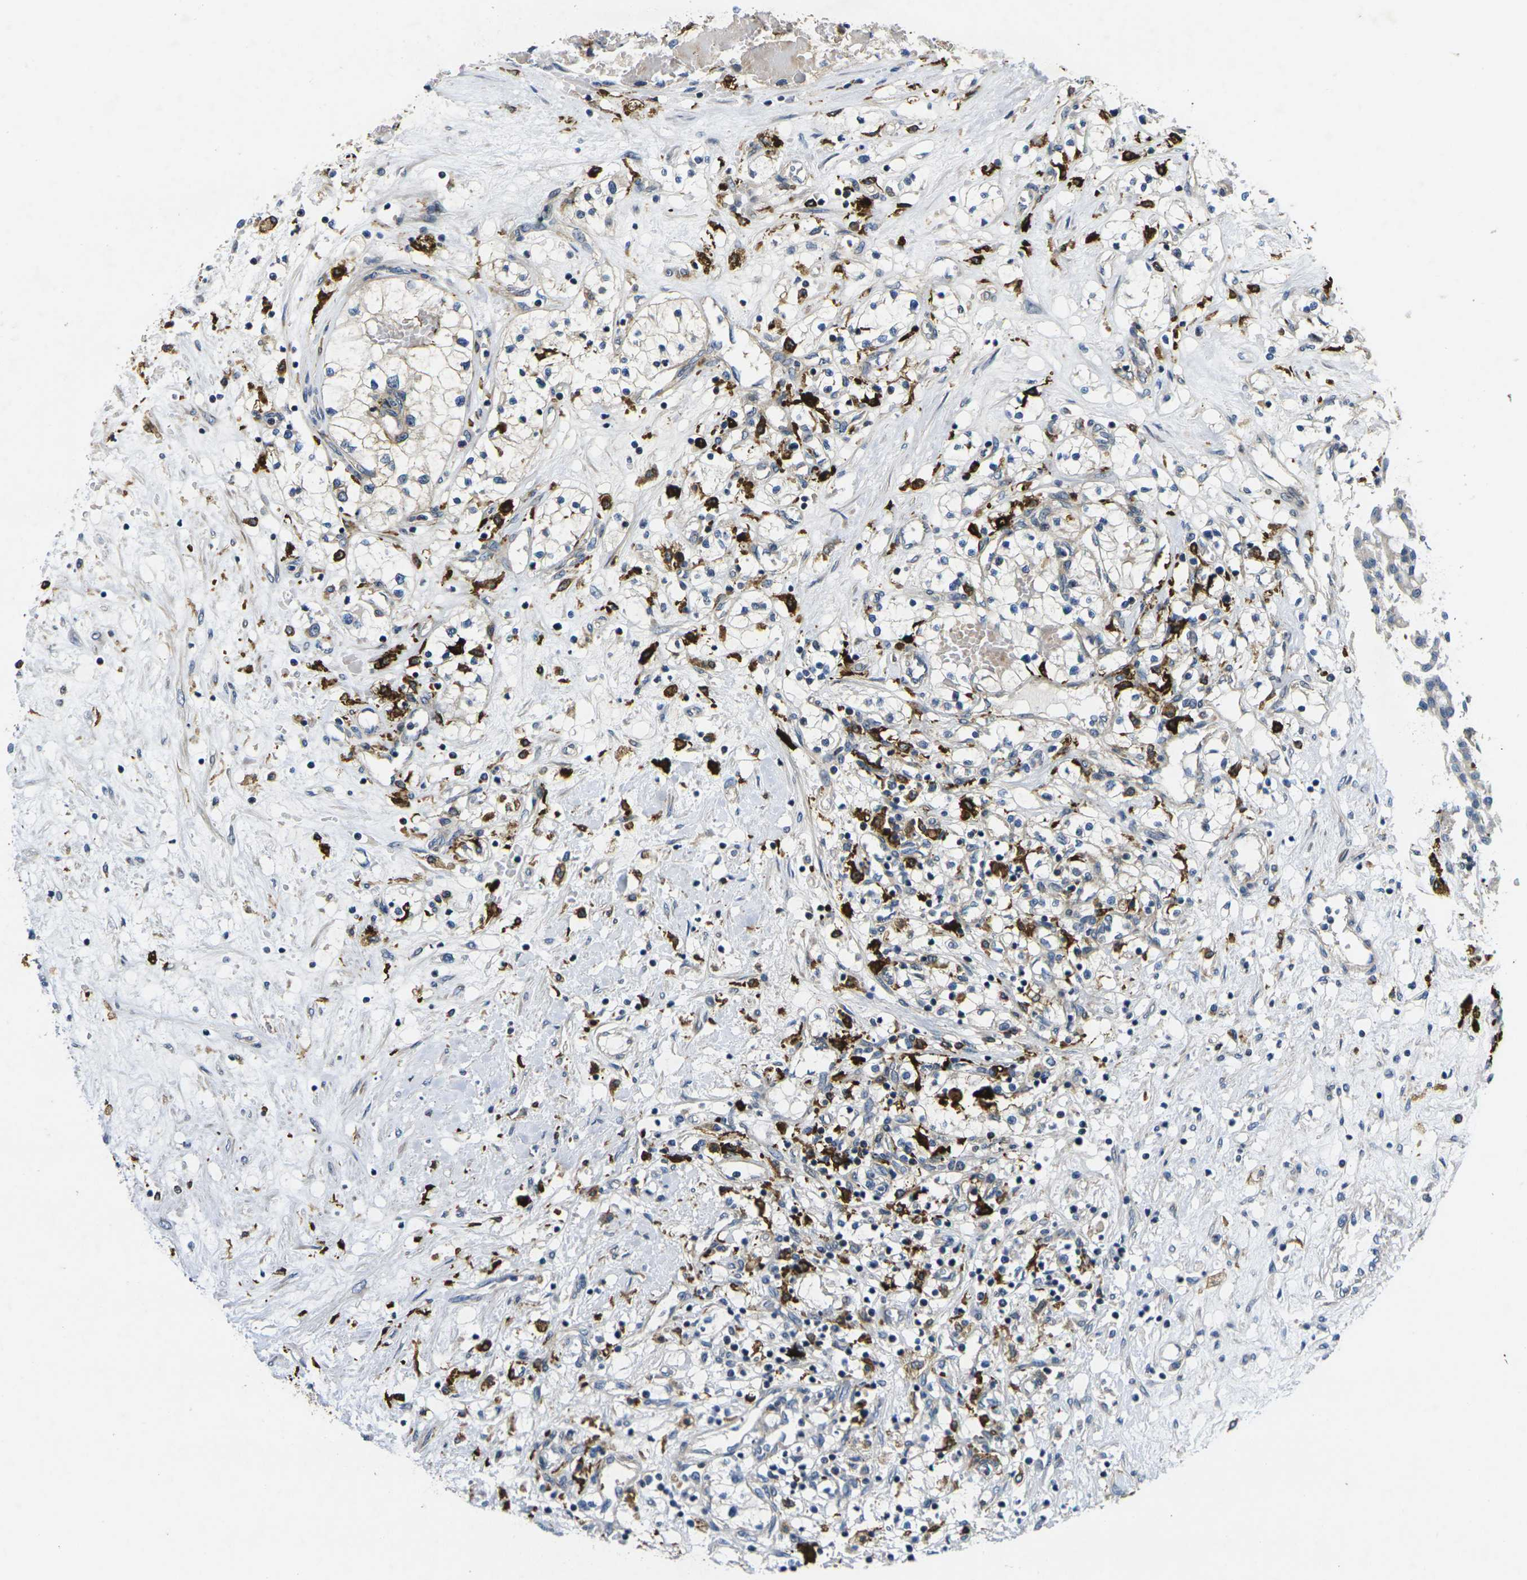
{"staining": {"intensity": "weak", "quantity": "<25%", "location": "cytoplasmic/membranous"}, "tissue": "renal cancer", "cell_type": "Tumor cells", "image_type": "cancer", "snomed": [{"axis": "morphology", "description": "Adenocarcinoma, NOS"}, {"axis": "topography", "description": "Kidney"}], "caption": "Adenocarcinoma (renal) was stained to show a protein in brown. There is no significant positivity in tumor cells. (DAB (3,3'-diaminobenzidine) immunohistochemistry (IHC) visualized using brightfield microscopy, high magnification).", "gene": "ROBO2", "patient": {"sex": "male", "age": 68}}